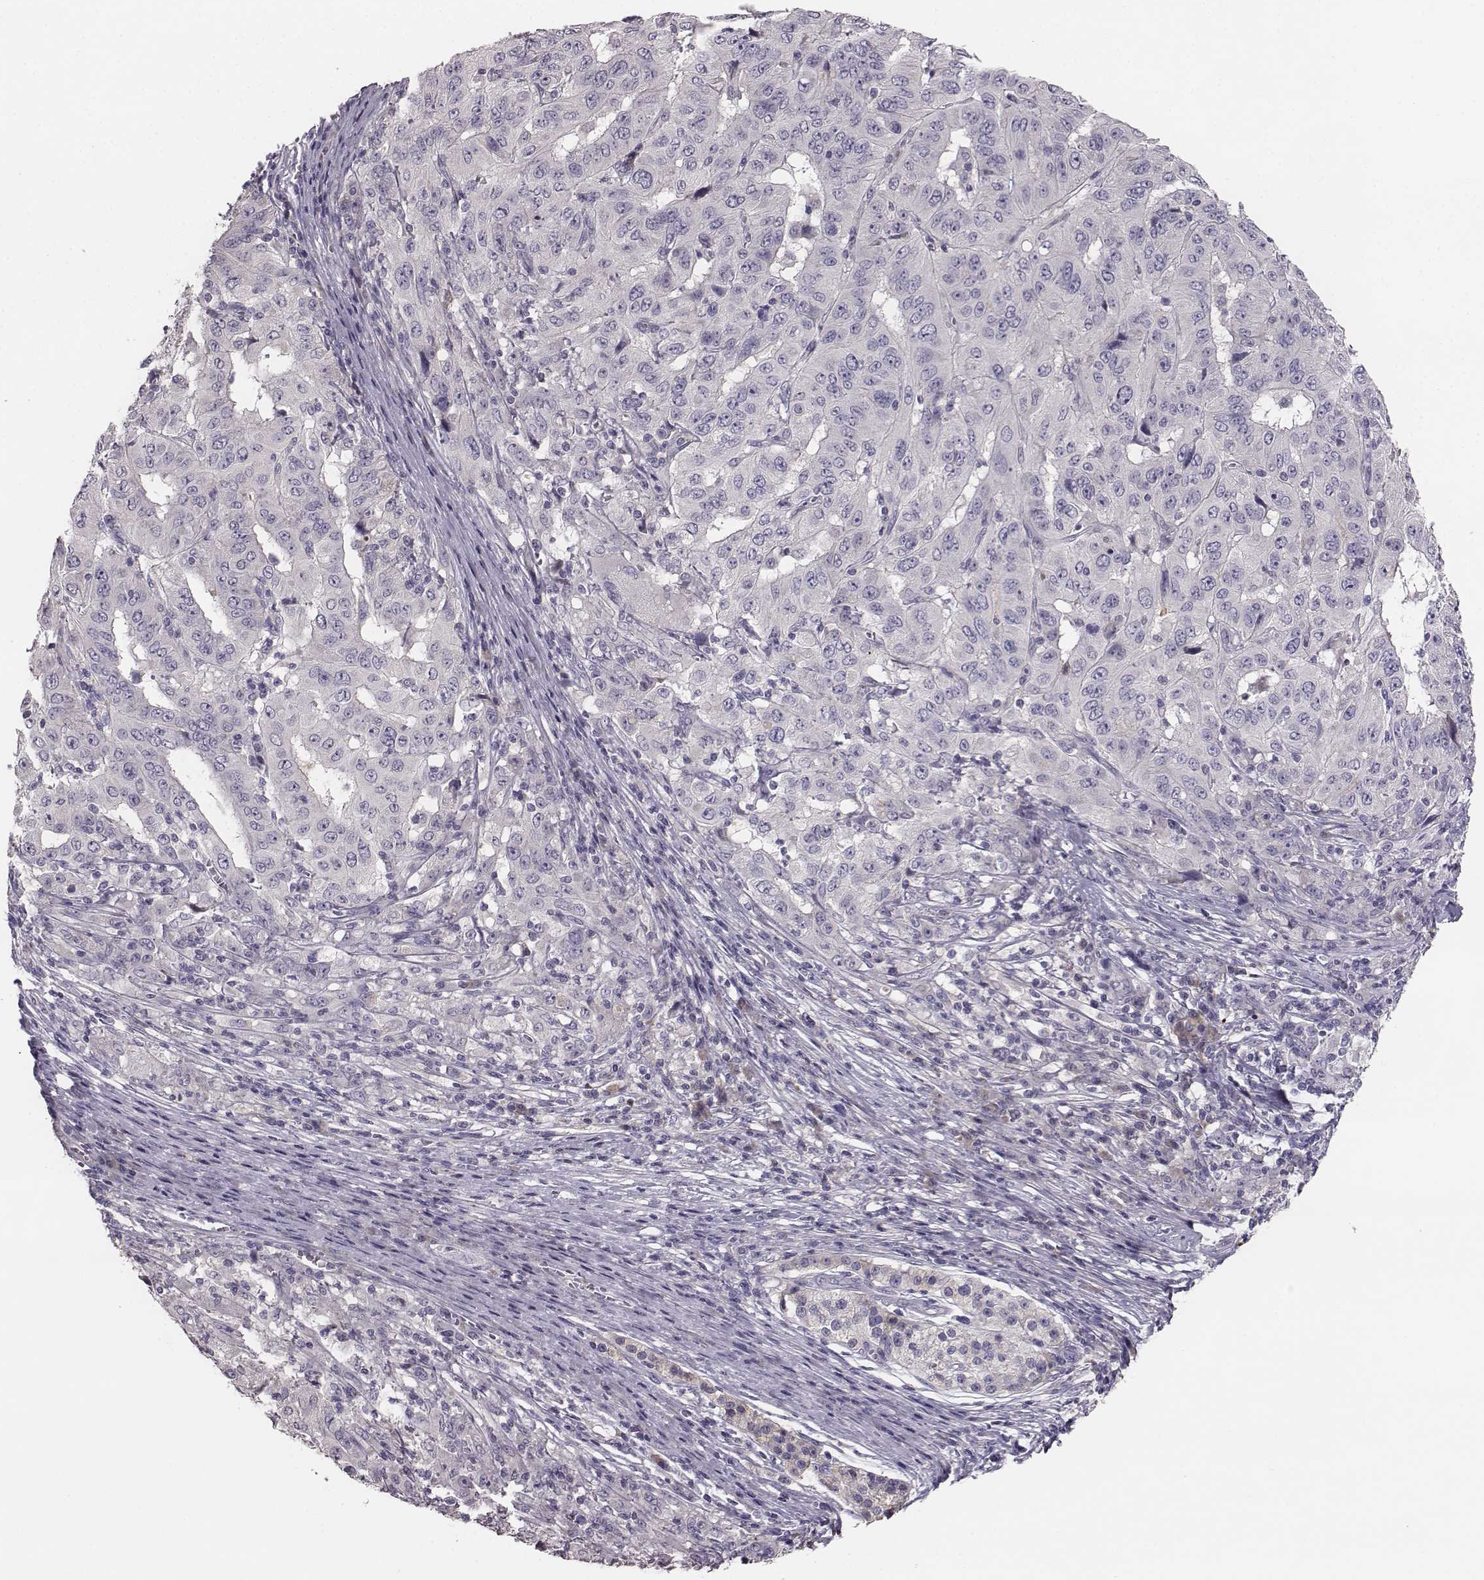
{"staining": {"intensity": "negative", "quantity": "none", "location": "none"}, "tissue": "pancreatic cancer", "cell_type": "Tumor cells", "image_type": "cancer", "snomed": [{"axis": "morphology", "description": "Adenocarcinoma, NOS"}, {"axis": "topography", "description": "Pancreas"}], "caption": "Image shows no protein positivity in tumor cells of pancreatic adenocarcinoma tissue.", "gene": "YJEFN3", "patient": {"sex": "male", "age": 63}}